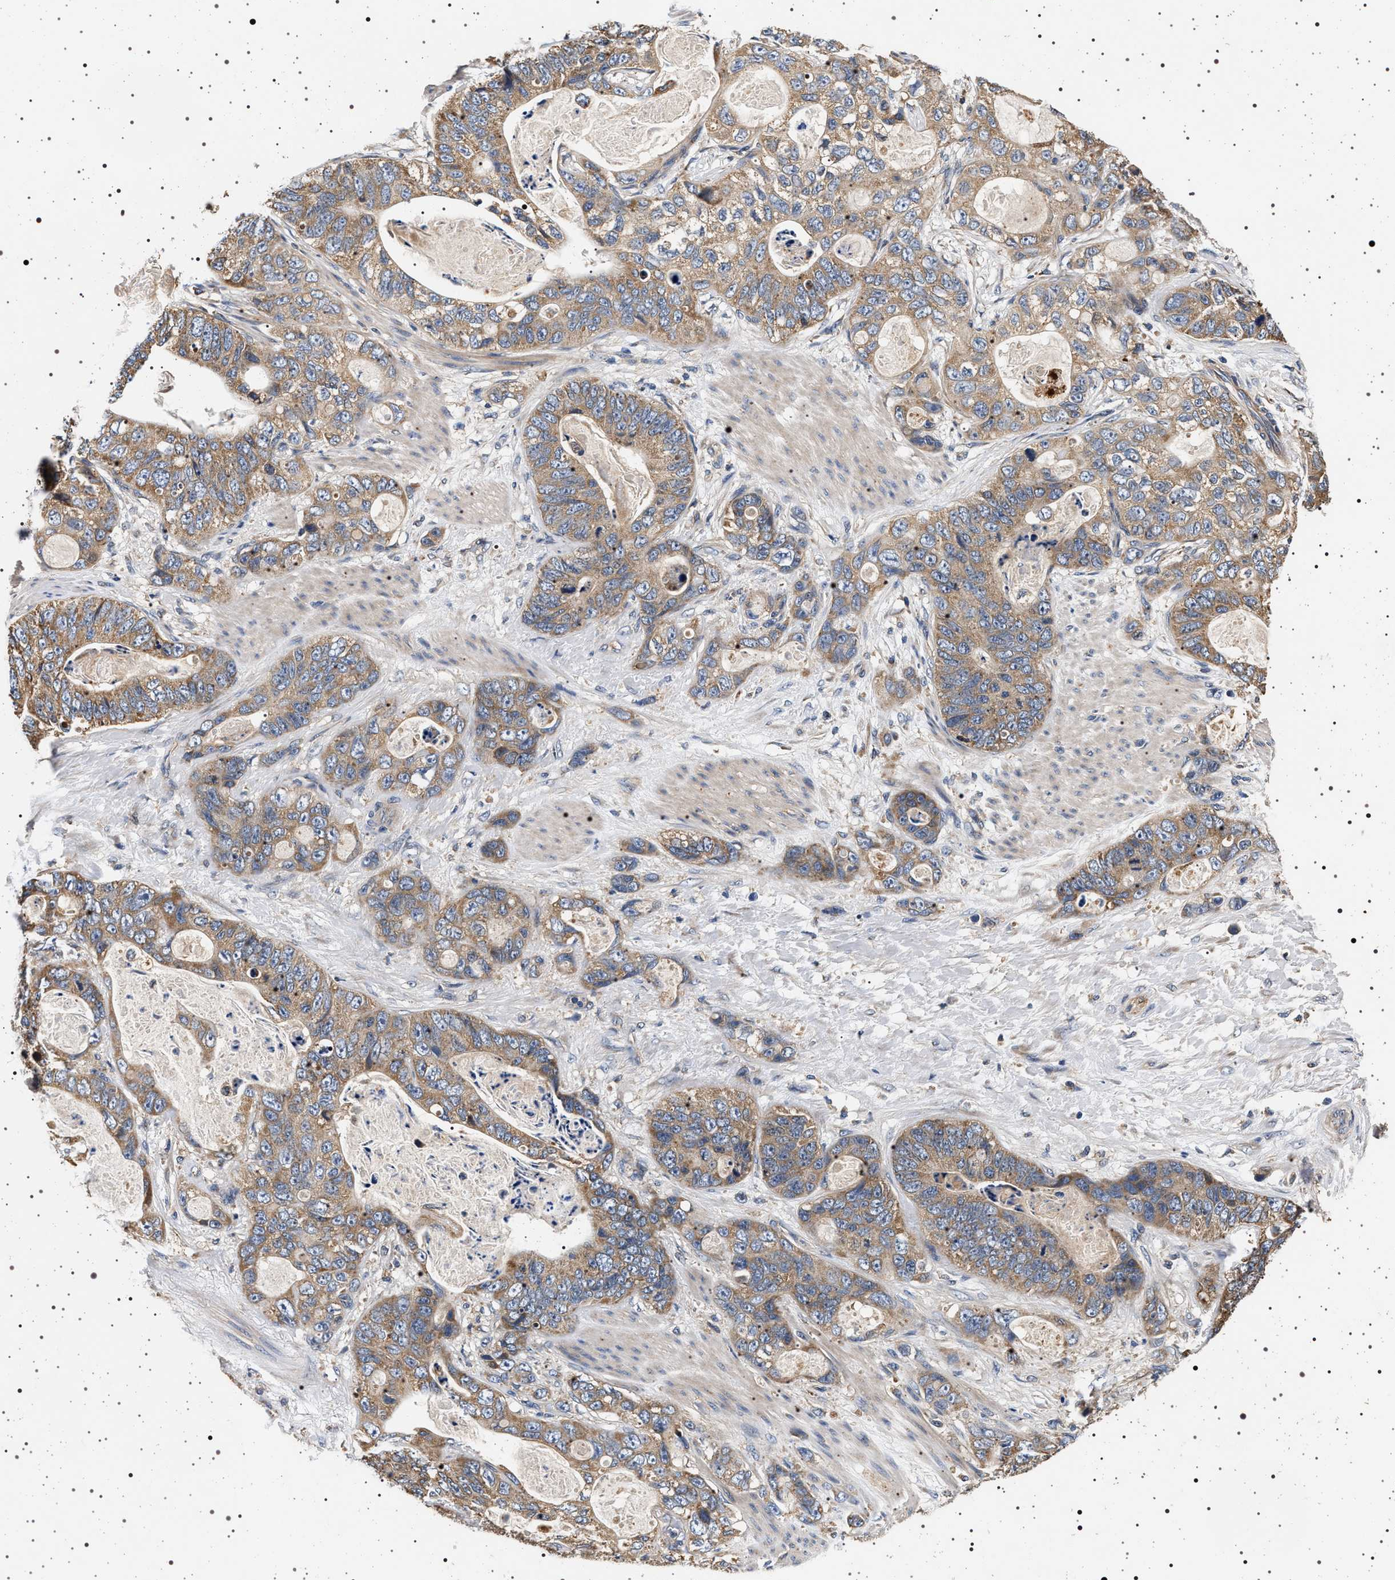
{"staining": {"intensity": "moderate", "quantity": ">75%", "location": "cytoplasmic/membranous"}, "tissue": "stomach cancer", "cell_type": "Tumor cells", "image_type": "cancer", "snomed": [{"axis": "morphology", "description": "Normal tissue, NOS"}, {"axis": "morphology", "description": "Adenocarcinoma, NOS"}, {"axis": "topography", "description": "Stomach"}], "caption": "High-power microscopy captured an immunohistochemistry (IHC) histopathology image of stomach cancer, revealing moderate cytoplasmic/membranous staining in approximately >75% of tumor cells. (Brightfield microscopy of DAB IHC at high magnification).", "gene": "DCBLD2", "patient": {"sex": "female", "age": 89}}